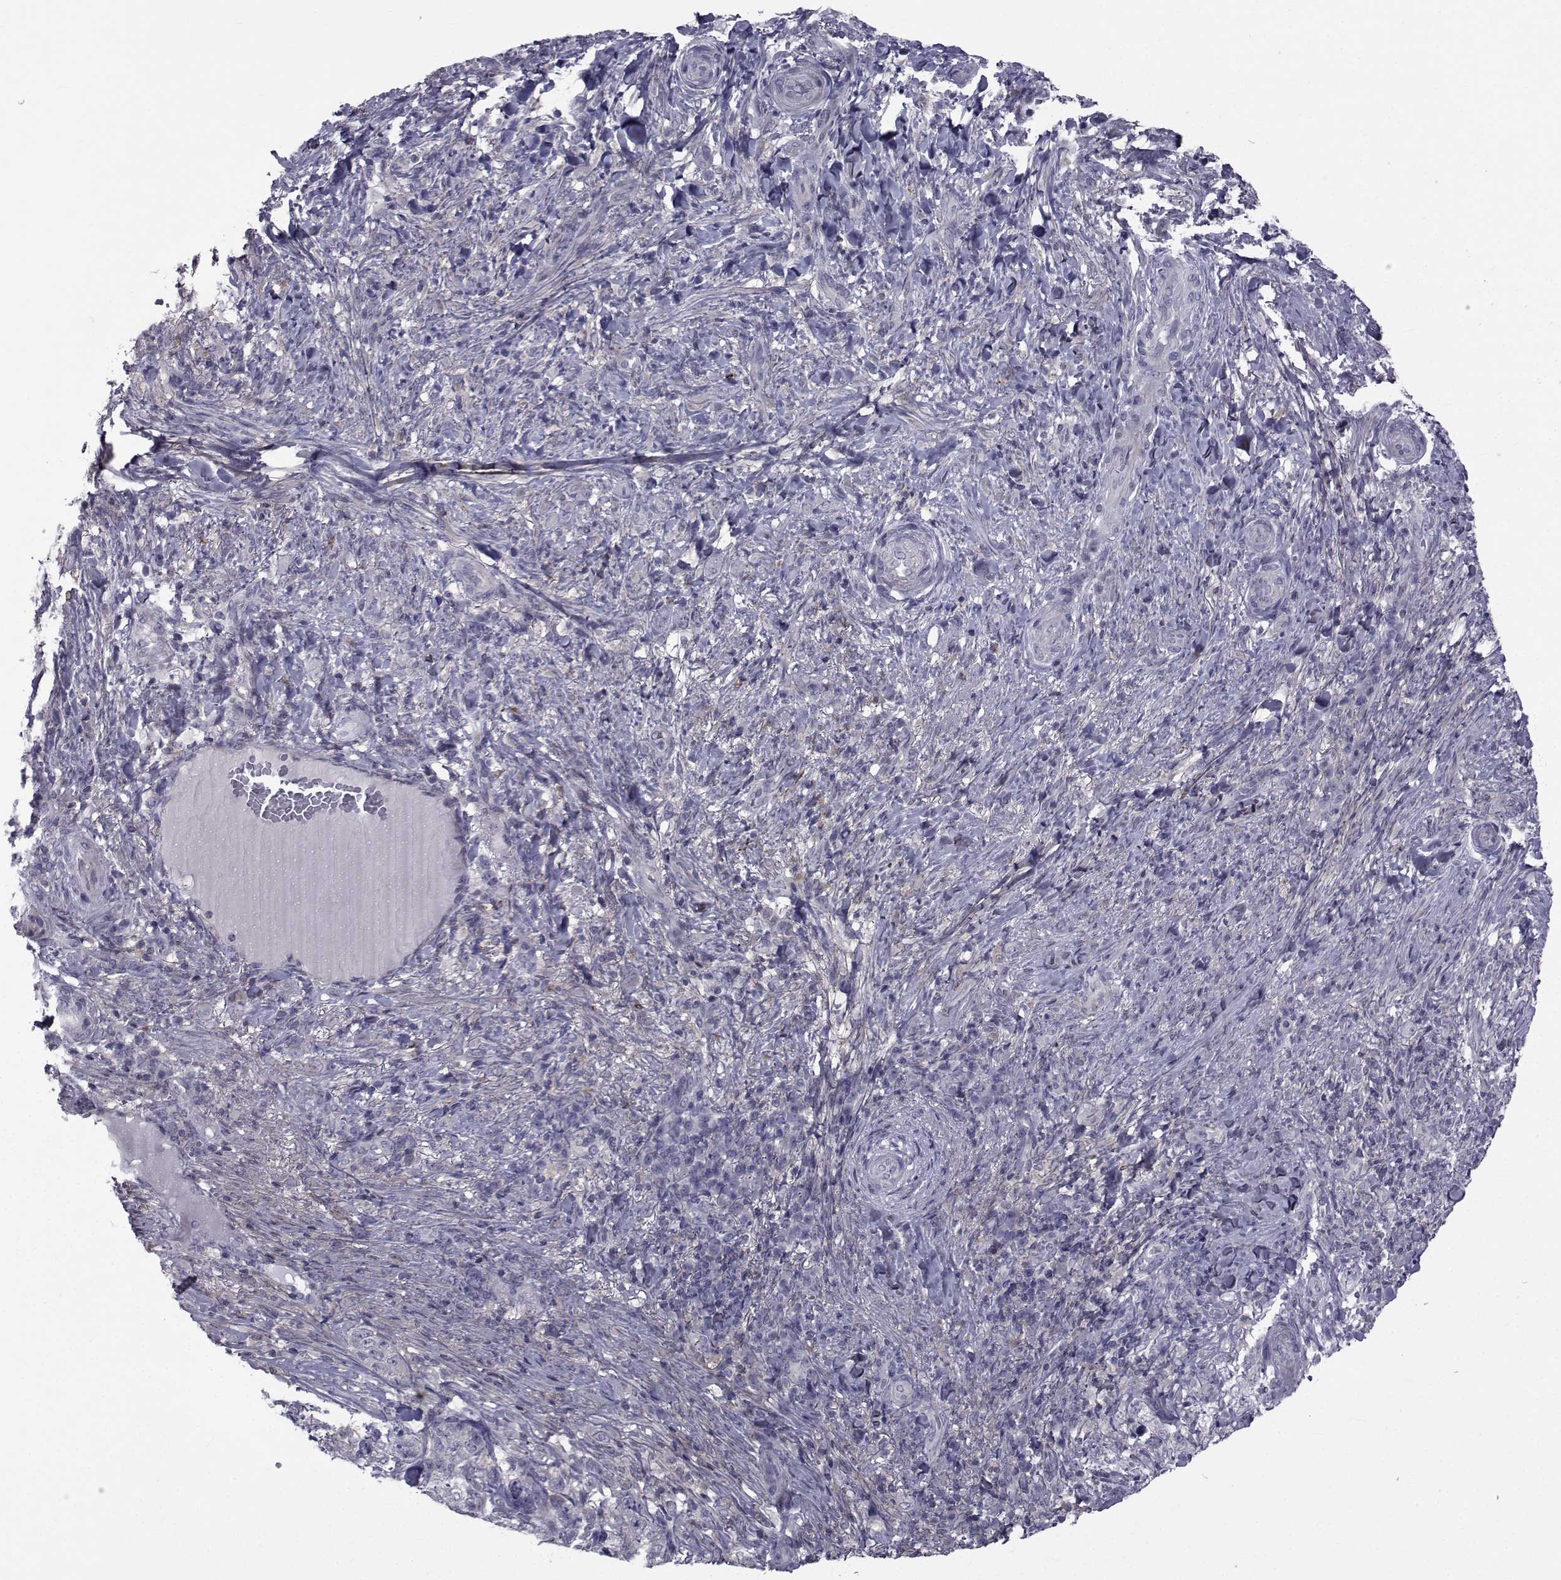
{"staining": {"intensity": "negative", "quantity": "none", "location": "none"}, "tissue": "skin cancer", "cell_type": "Tumor cells", "image_type": "cancer", "snomed": [{"axis": "morphology", "description": "Basal cell carcinoma"}, {"axis": "topography", "description": "Skin"}], "caption": "The image reveals no staining of tumor cells in skin cancer.", "gene": "SLC30A10", "patient": {"sex": "female", "age": 69}}